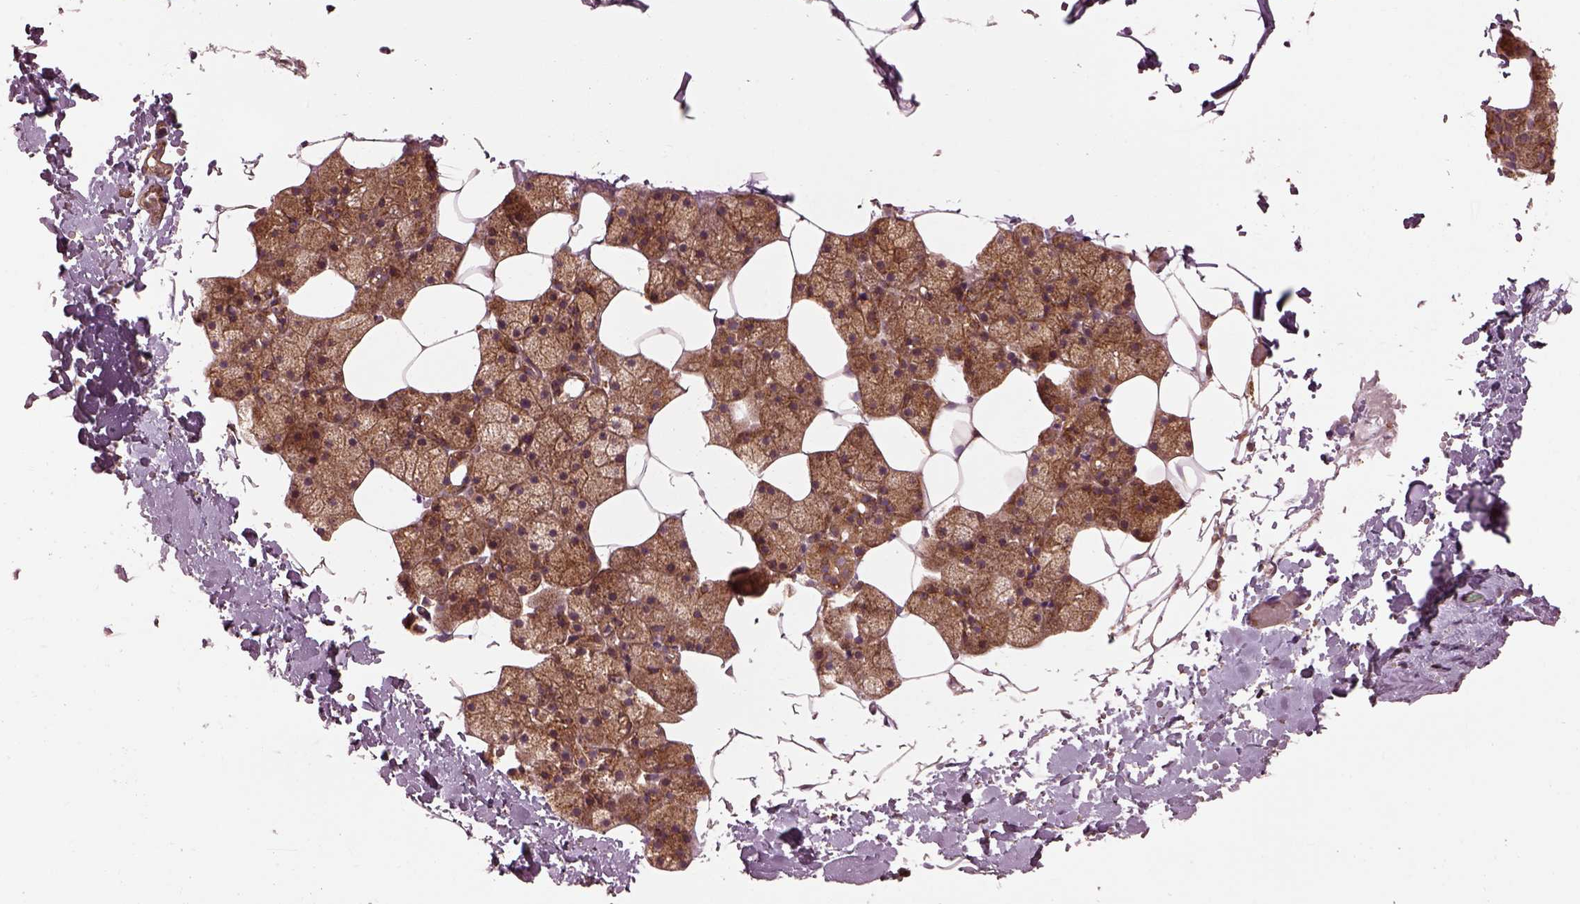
{"staining": {"intensity": "moderate", "quantity": ">75%", "location": "cytoplasmic/membranous"}, "tissue": "salivary gland", "cell_type": "Glandular cells", "image_type": "normal", "snomed": [{"axis": "morphology", "description": "Normal tissue, NOS"}, {"axis": "topography", "description": "Salivary gland"}], "caption": "Moderate cytoplasmic/membranous staining for a protein is identified in about >75% of glandular cells of unremarkable salivary gland using IHC.", "gene": "LSM14A", "patient": {"sex": "male", "age": 38}}